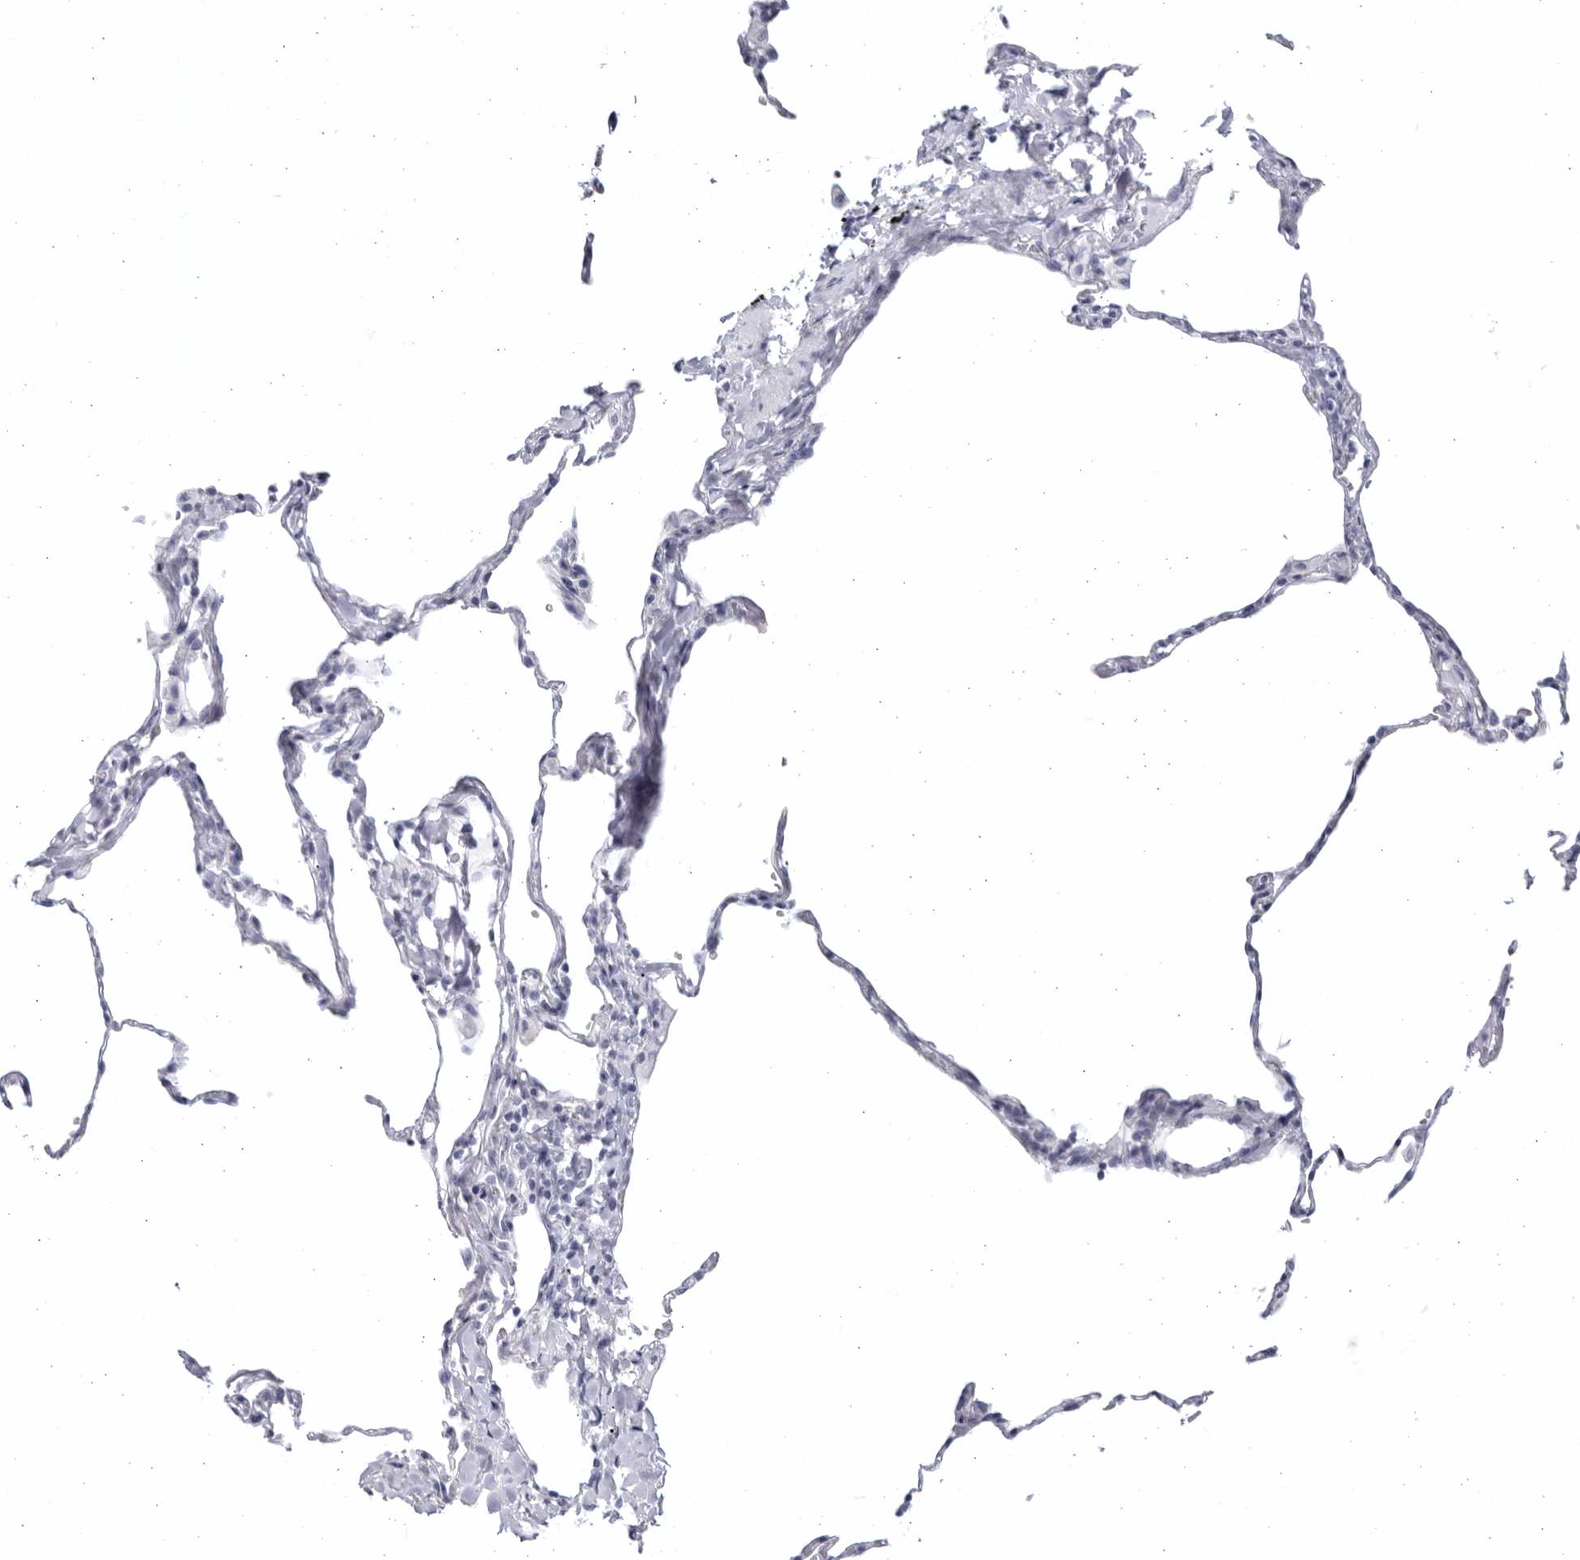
{"staining": {"intensity": "negative", "quantity": "none", "location": "none"}, "tissue": "lung", "cell_type": "Alveolar cells", "image_type": "normal", "snomed": [{"axis": "morphology", "description": "Normal tissue, NOS"}, {"axis": "topography", "description": "Lung"}], "caption": "Immunohistochemistry histopathology image of benign lung: lung stained with DAB displays no significant protein positivity in alveolar cells.", "gene": "CCDC181", "patient": {"sex": "male", "age": 59}}